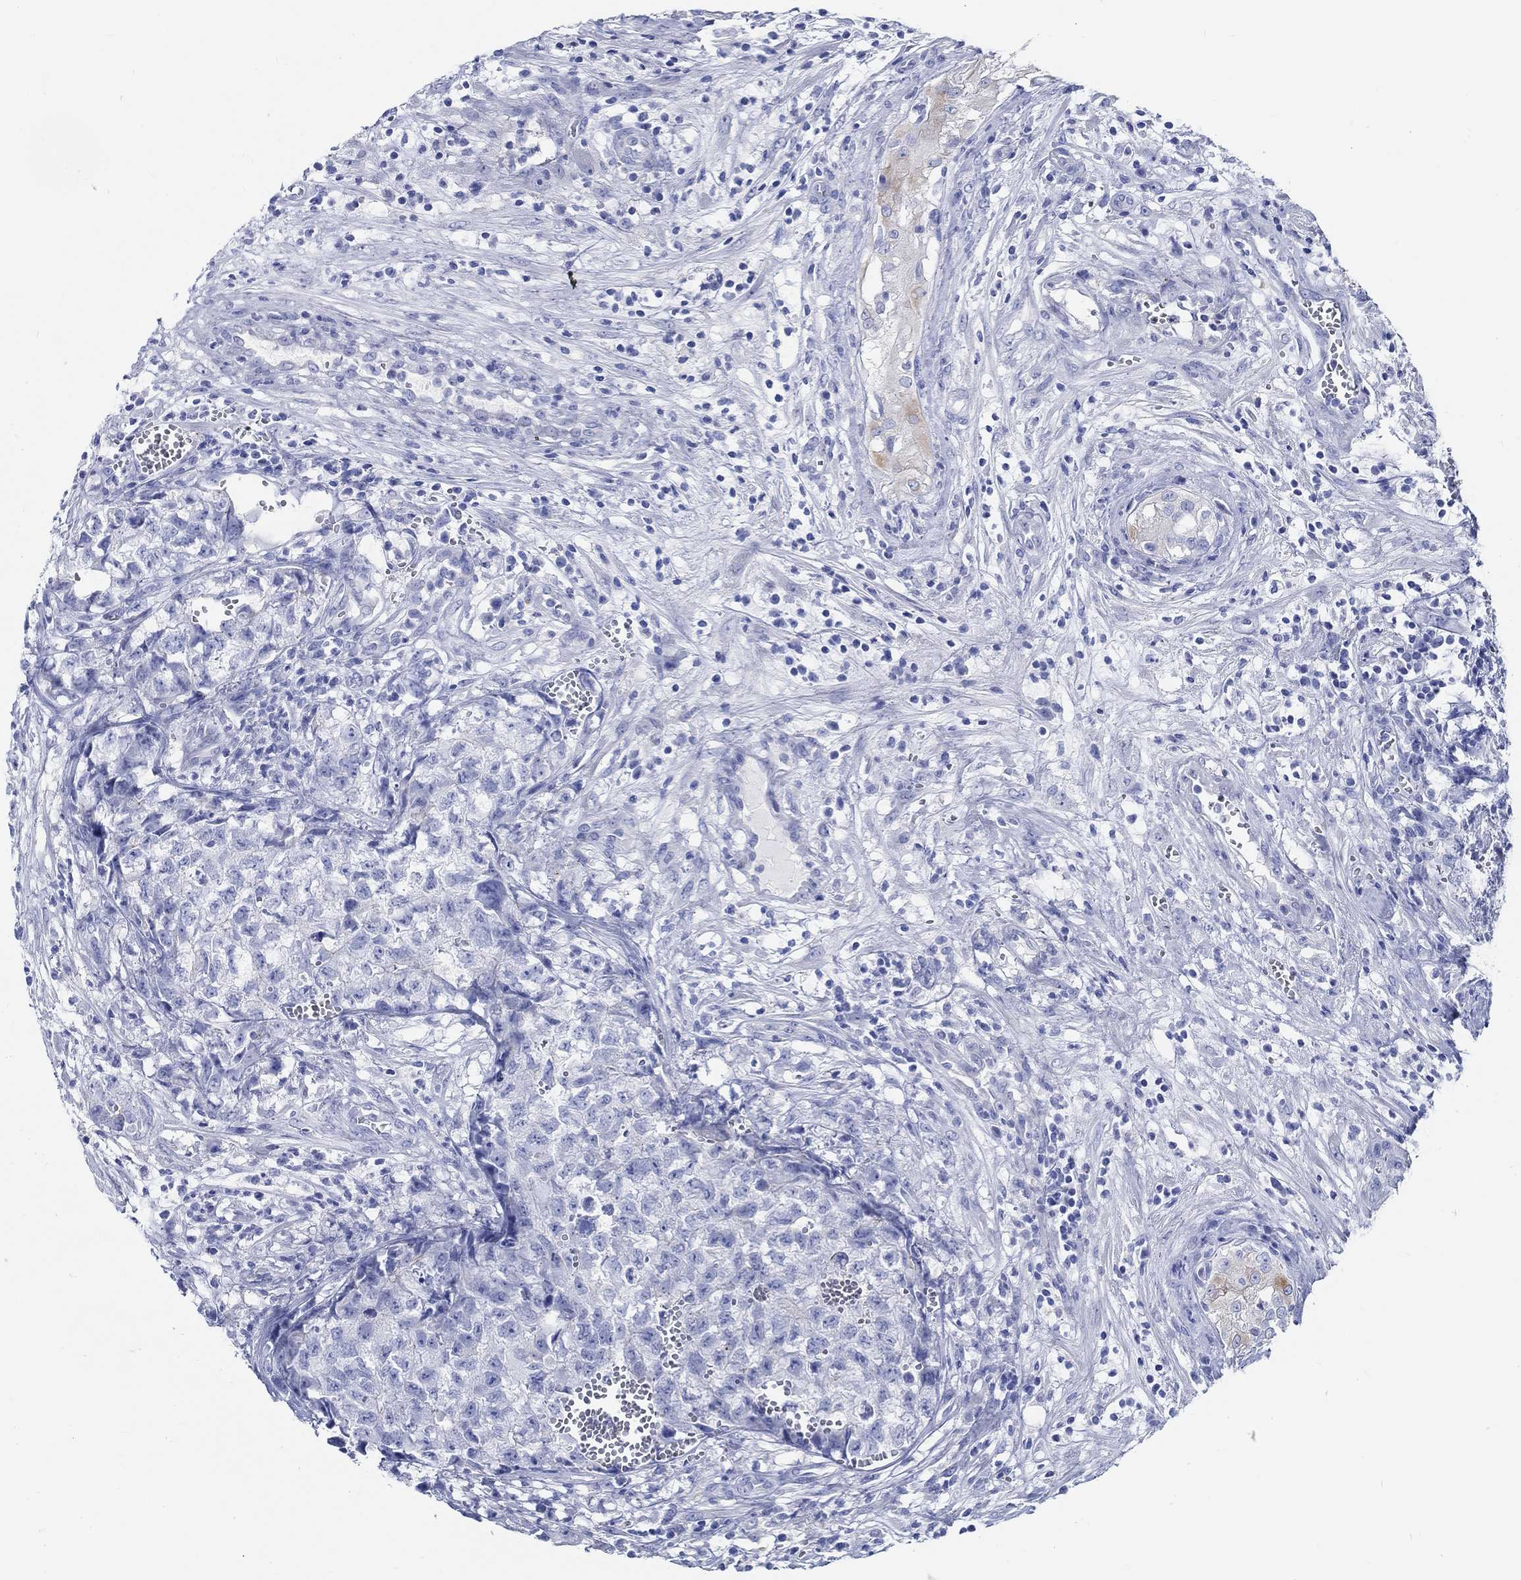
{"staining": {"intensity": "negative", "quantity": "none", "location": "none"}, "tissue": "testis cancer", "cell_type": "Tumor cells", "image_type": "cancer", "snomed": [{"axis": "morphology", "description": "Seminoma, NOS"}, {"axis": "morphology", "description": "Carcinoma, Embryonal, NOS"}, {"axis": "topography", "description": "Testis"}], "caption": "DAB (3,3'-diaminobenzidine) immunohistochemical staining of human testis cancer (embryonal carcinoma) exhibits no significant positivity in tumor cells.", "gene": "RD3L", "patient": {"sex": "male", "age": 22}}